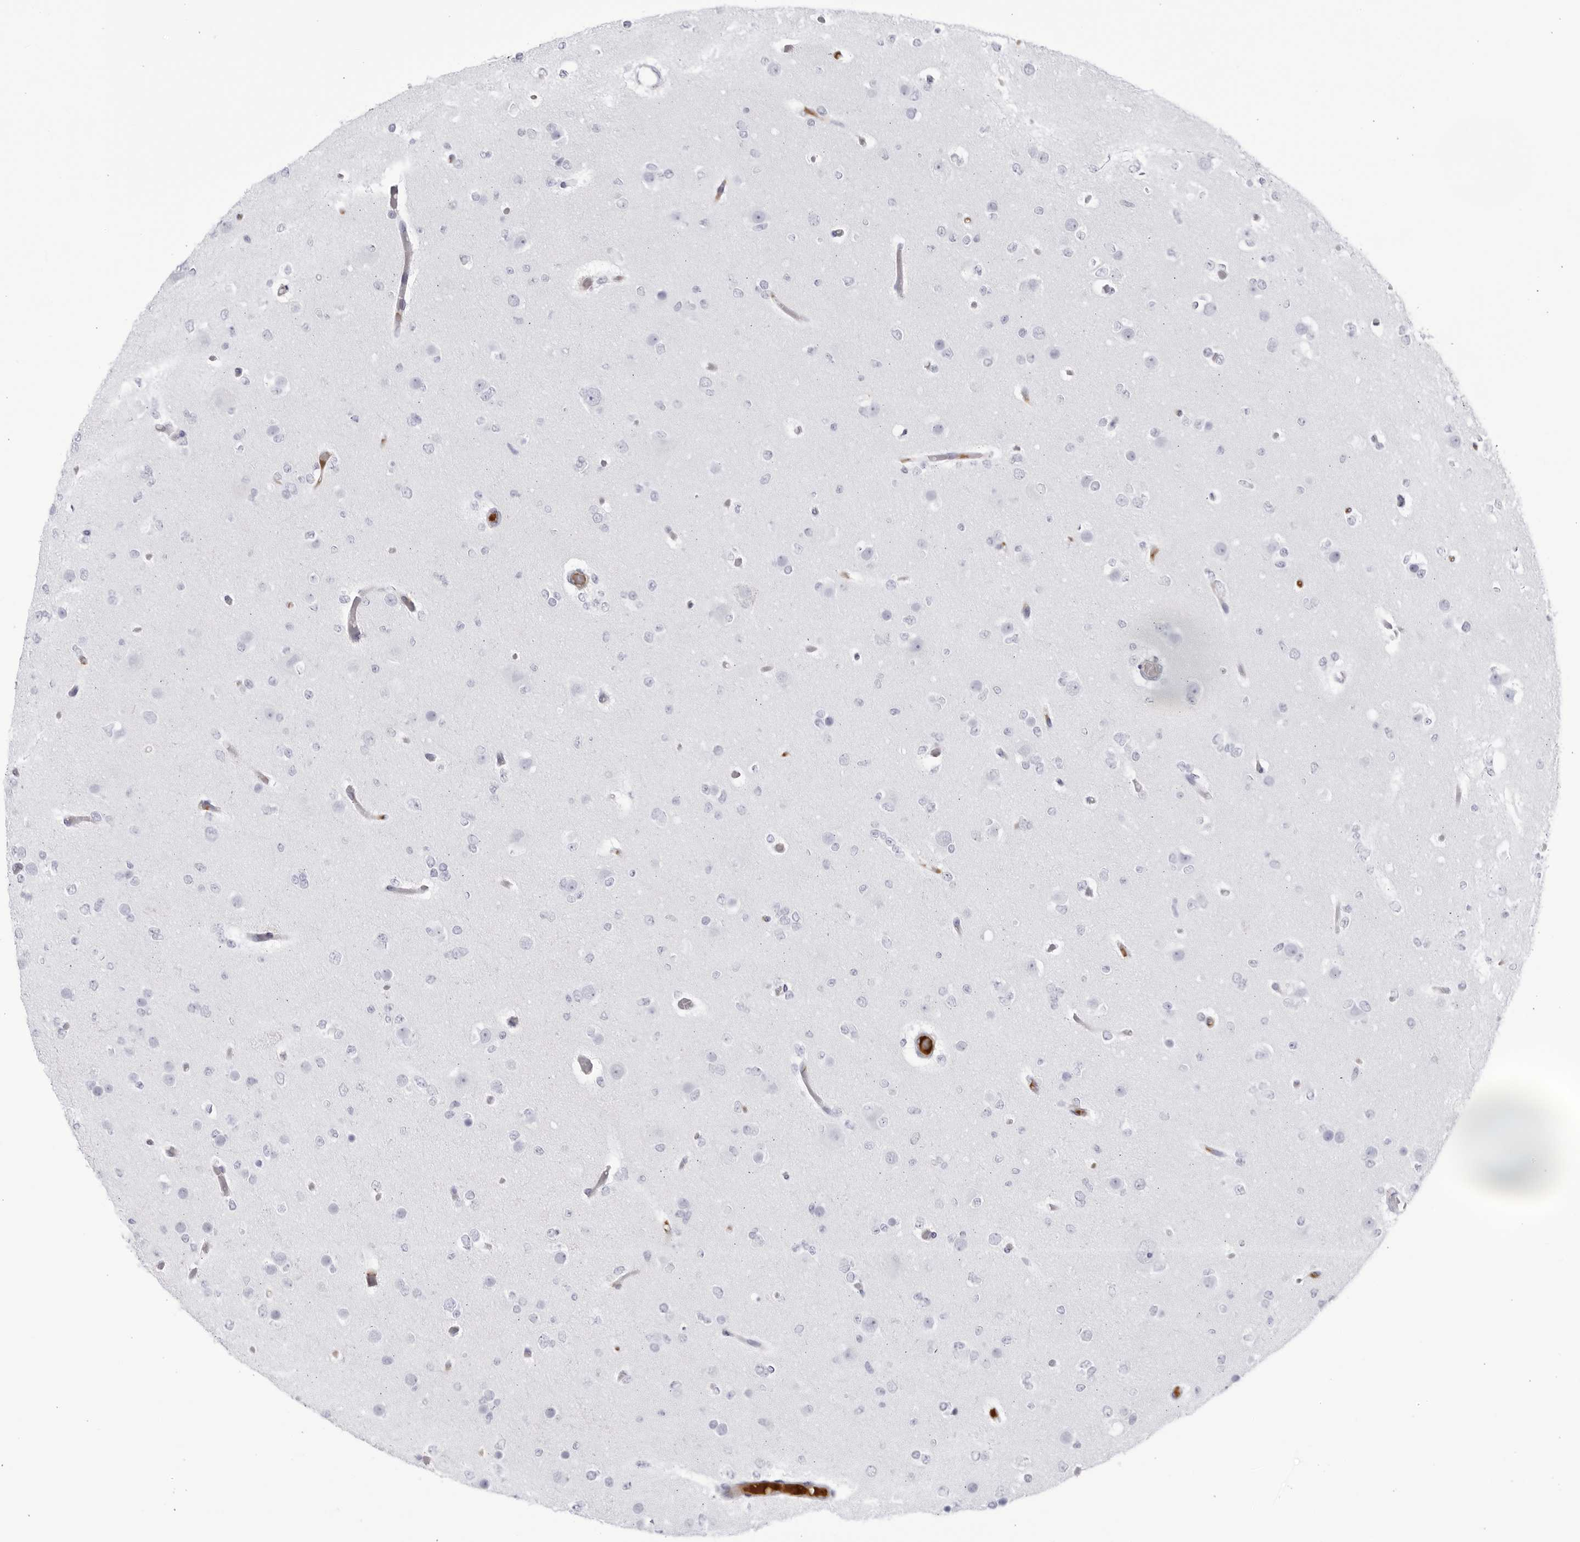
{"staining": {"intensity": "negative", "quantity": "none", "location": "none"}, "tissue": "glioma", "cell_type": "Tumor cells", "image_type": "cancer", "snomed": [{"axis": "morphology", "description": "Glioma, malignant, Low grade"}, {"axis": "topography", "description": "Brain"}], "caption": "Glioma was stained to show a protein in brown. There is no significant staining in tumor cells. The staining was performed using DAB (3,3'-diaminobenzidine) to visualize the protein expression in brown, while the nuclei were stained in blue with hematoxylin (Magnification: 20x).", "gene": "CNBD1", "patient": {"sex": "female", "age": 22}}